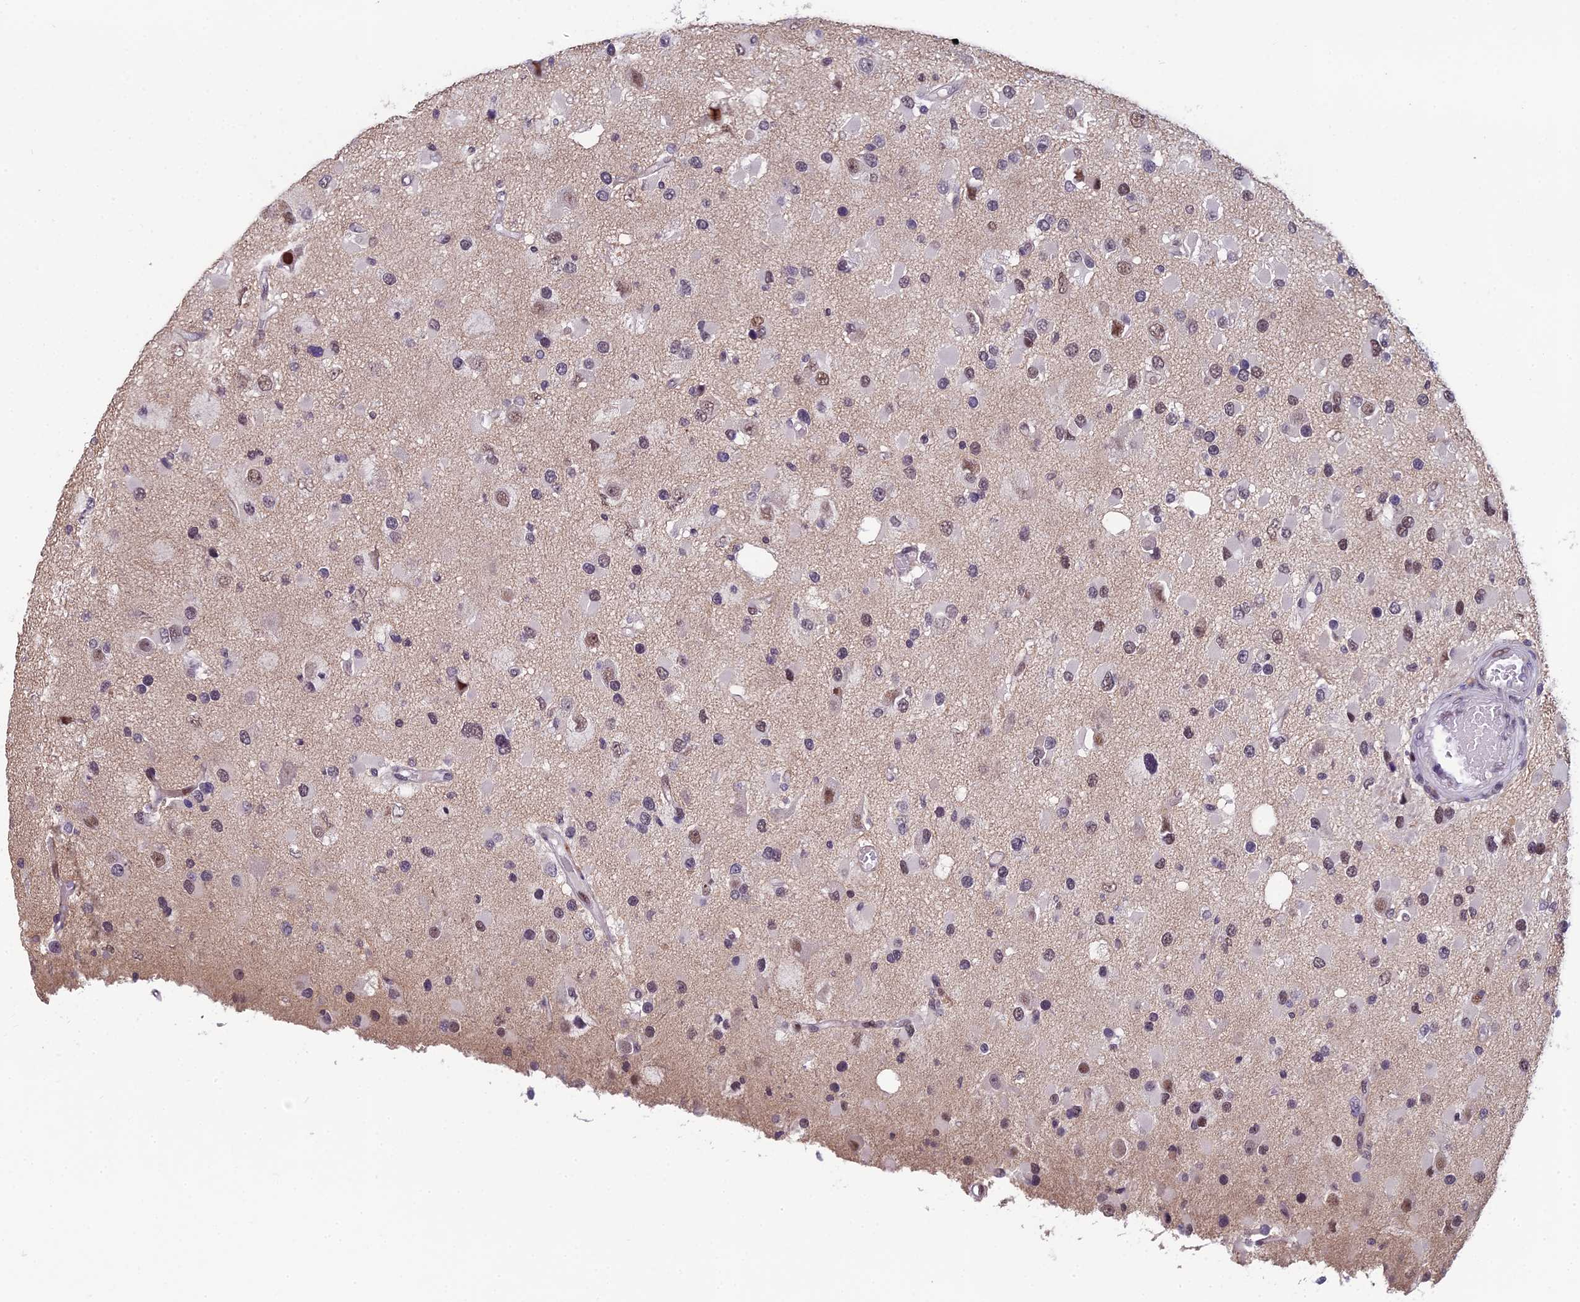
{"staining": {"intensity": "moderate", "quantity": "25%-75%", "location": "nuclear"}, "tissue": "glioma", "cell_type": "Tumor cells", "image_type": "cancer", "snomed": [{"axis": "morphology", "description": "Glioma, malignant, High grade"}, {"axis": "topography", "description": "Brain"}], "caption": "DAB immunohistochemical staining of human malignant high-grade glioma exhibits moderate nuclear protein staining in approximately 25%-75% of tumor cells.", "gene": "RGS17", "patient": {"sex": "male", "age": 53}}